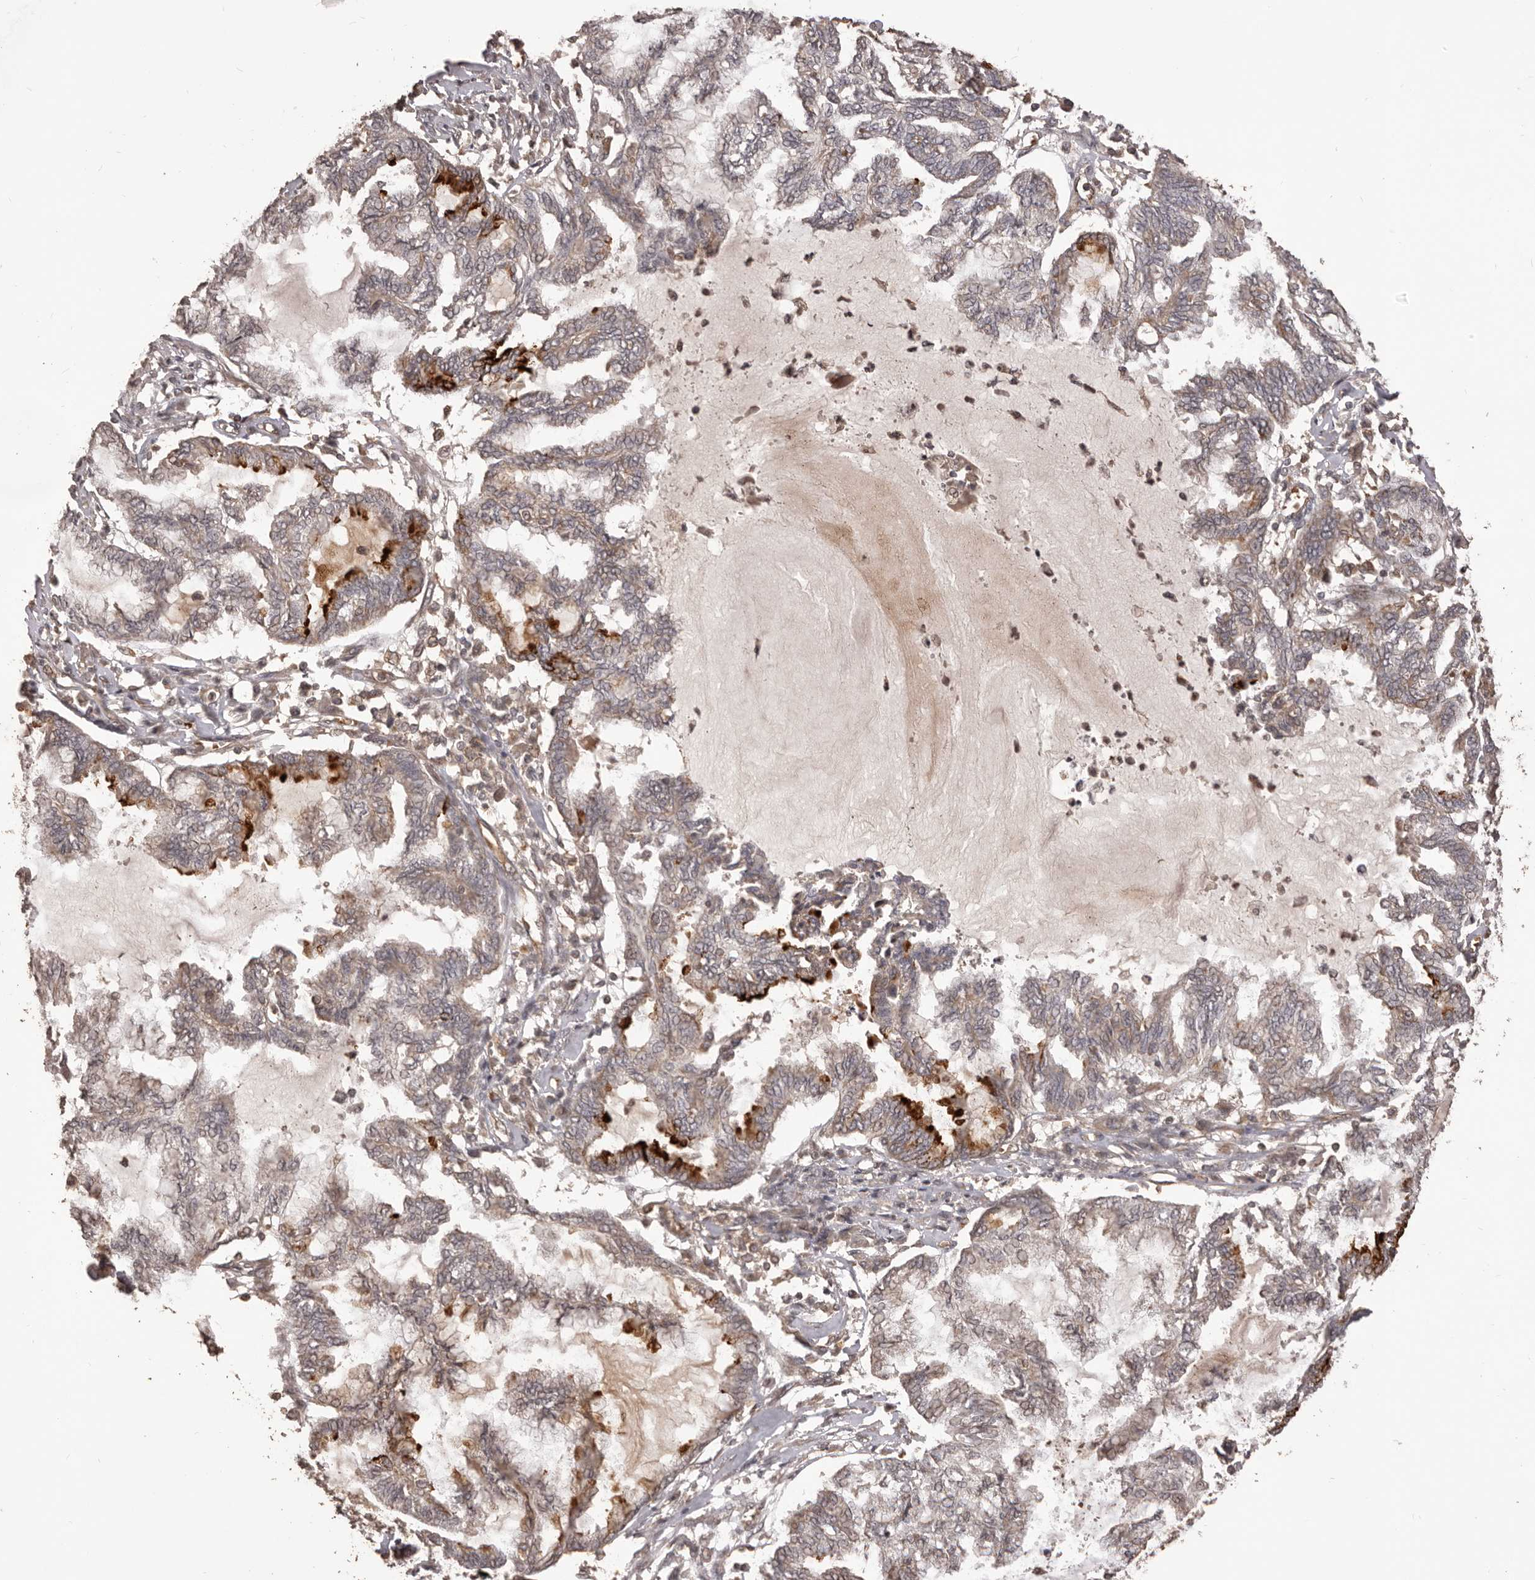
{"staining": {"intensity": "strong", "quantity": "<25%", "location": "cytoplasmic/membranous"}, "tissue": "endometrial cancer", "cell_type": "Tumor cells", "image_type": "cancer", "snomed": [{"axis": "morphology", "description": "Adenocarcinoma, NOS"}, {"axis": "topography", "description": "Endometrium"}], "caption": "DAB (3,3'-diaminobenzidine) immunohistochemical staining of endometrial cancer (adenocarcinoma) exhibits strong cytoplasmic/membranous protein positivity in approximately <25% of tumor cells. The protein is stained brown, and the nuclei are stained in blue (DAB IHC with brightfield microscopy, high magnification).", "gene": "QRSL1", "patient": {"sex": "female", "age": 86}}